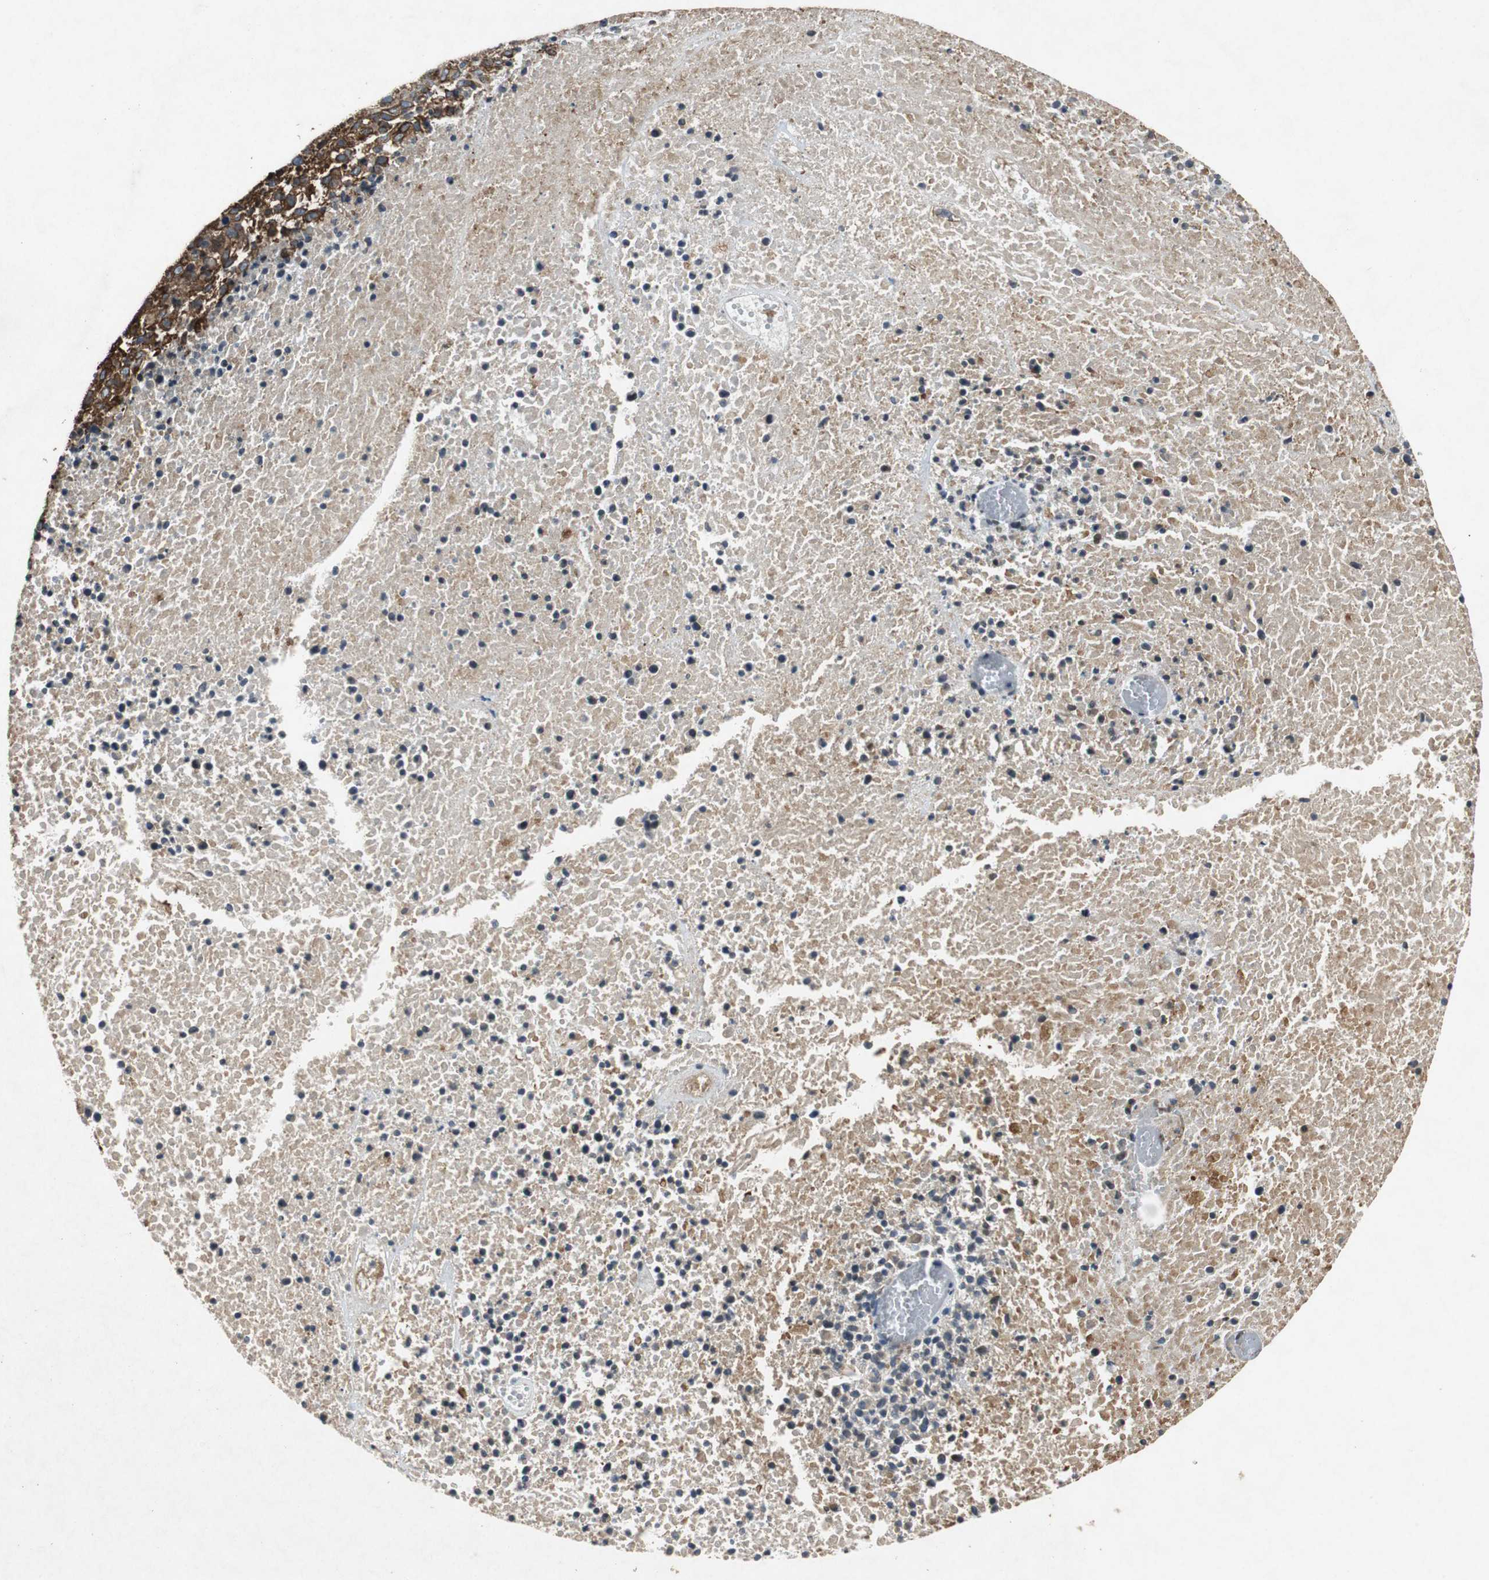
{"staining": {"intensity": "strong", "quantity": ">75%", "location": "cytoplasmic/membranous"}, "tissue": "melanoma", "cell_type": "Tumor cells", "image_type": "cancer", "snomed": [{"axis": "morphology", "description": "Malignant melanoma, Metastatic site"}, {"axis": "topography", "description": "Cerebral cortex"}], "caption": "Brown immunohistochemical staining in melanoma demonstrates strong cytoplasmic/membranous staining in about >75% of tumor cells. The staining is performed using DAB brown chromogen to label protein expression. The nuclei are counter-stained blue using hematoxylin.", "gene": "TUBA4A", "patient": {"sex": "female", "age": 52}}